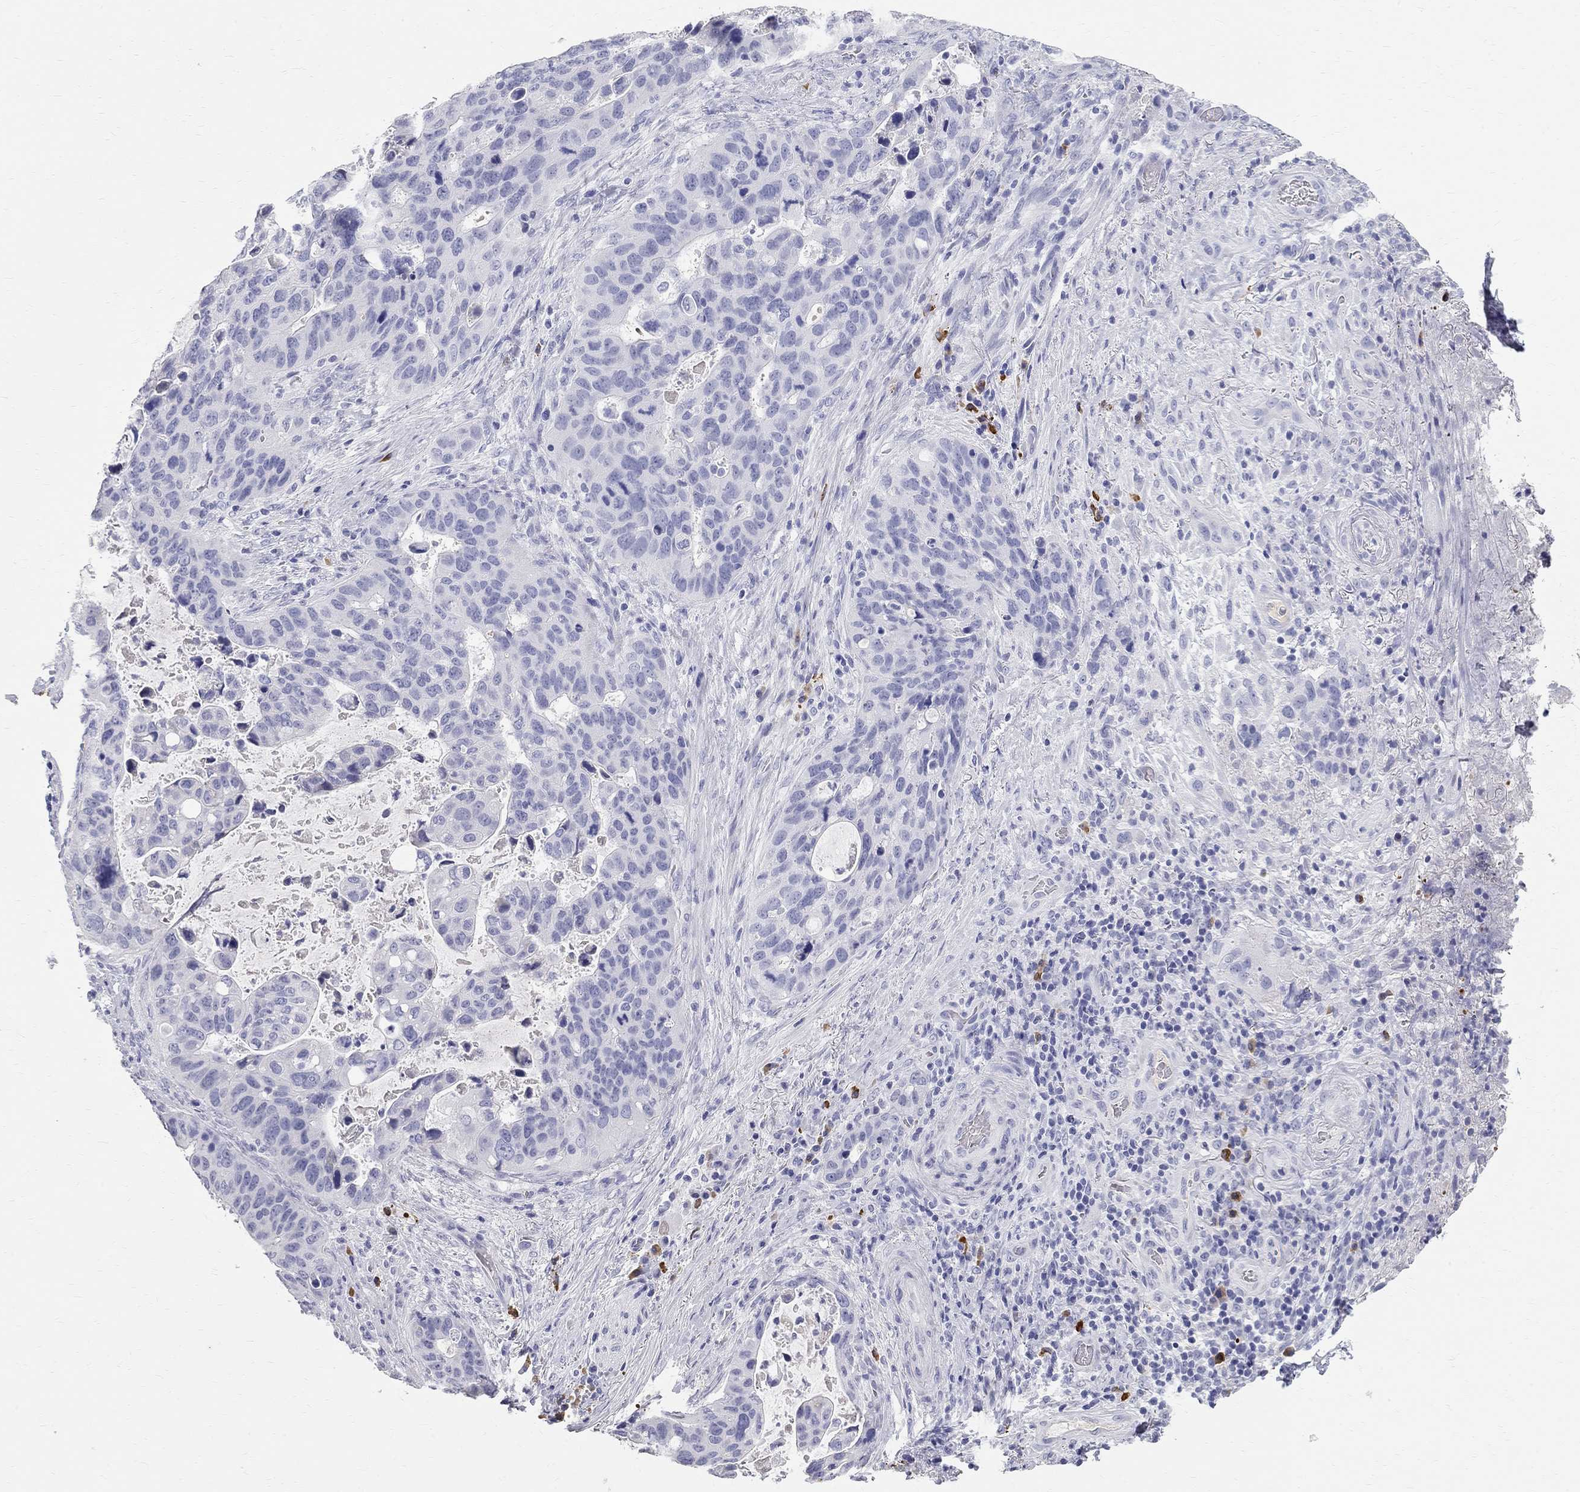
{"staining": {"intensity": "negative", "quantity": "none", "location": "none"}, "tissue": "stomach cancer", "cell_type": "Tumor cells", "image_type": "cancer", "snomed": [{"axis": "morphology", "description": "Adenocarcinoma, NOS"}, {"axis": "topography", "description": "Stomach"}], "caption": "Immunohistochemistry of adenocarcinoma (stomach) displays no staining in tumor cells. (Immunohistochemistry (ihc), brightfield microscopy, high magnification).", "gene": "PHOX2B", "patient": {"sex": "male", "age": 54}}